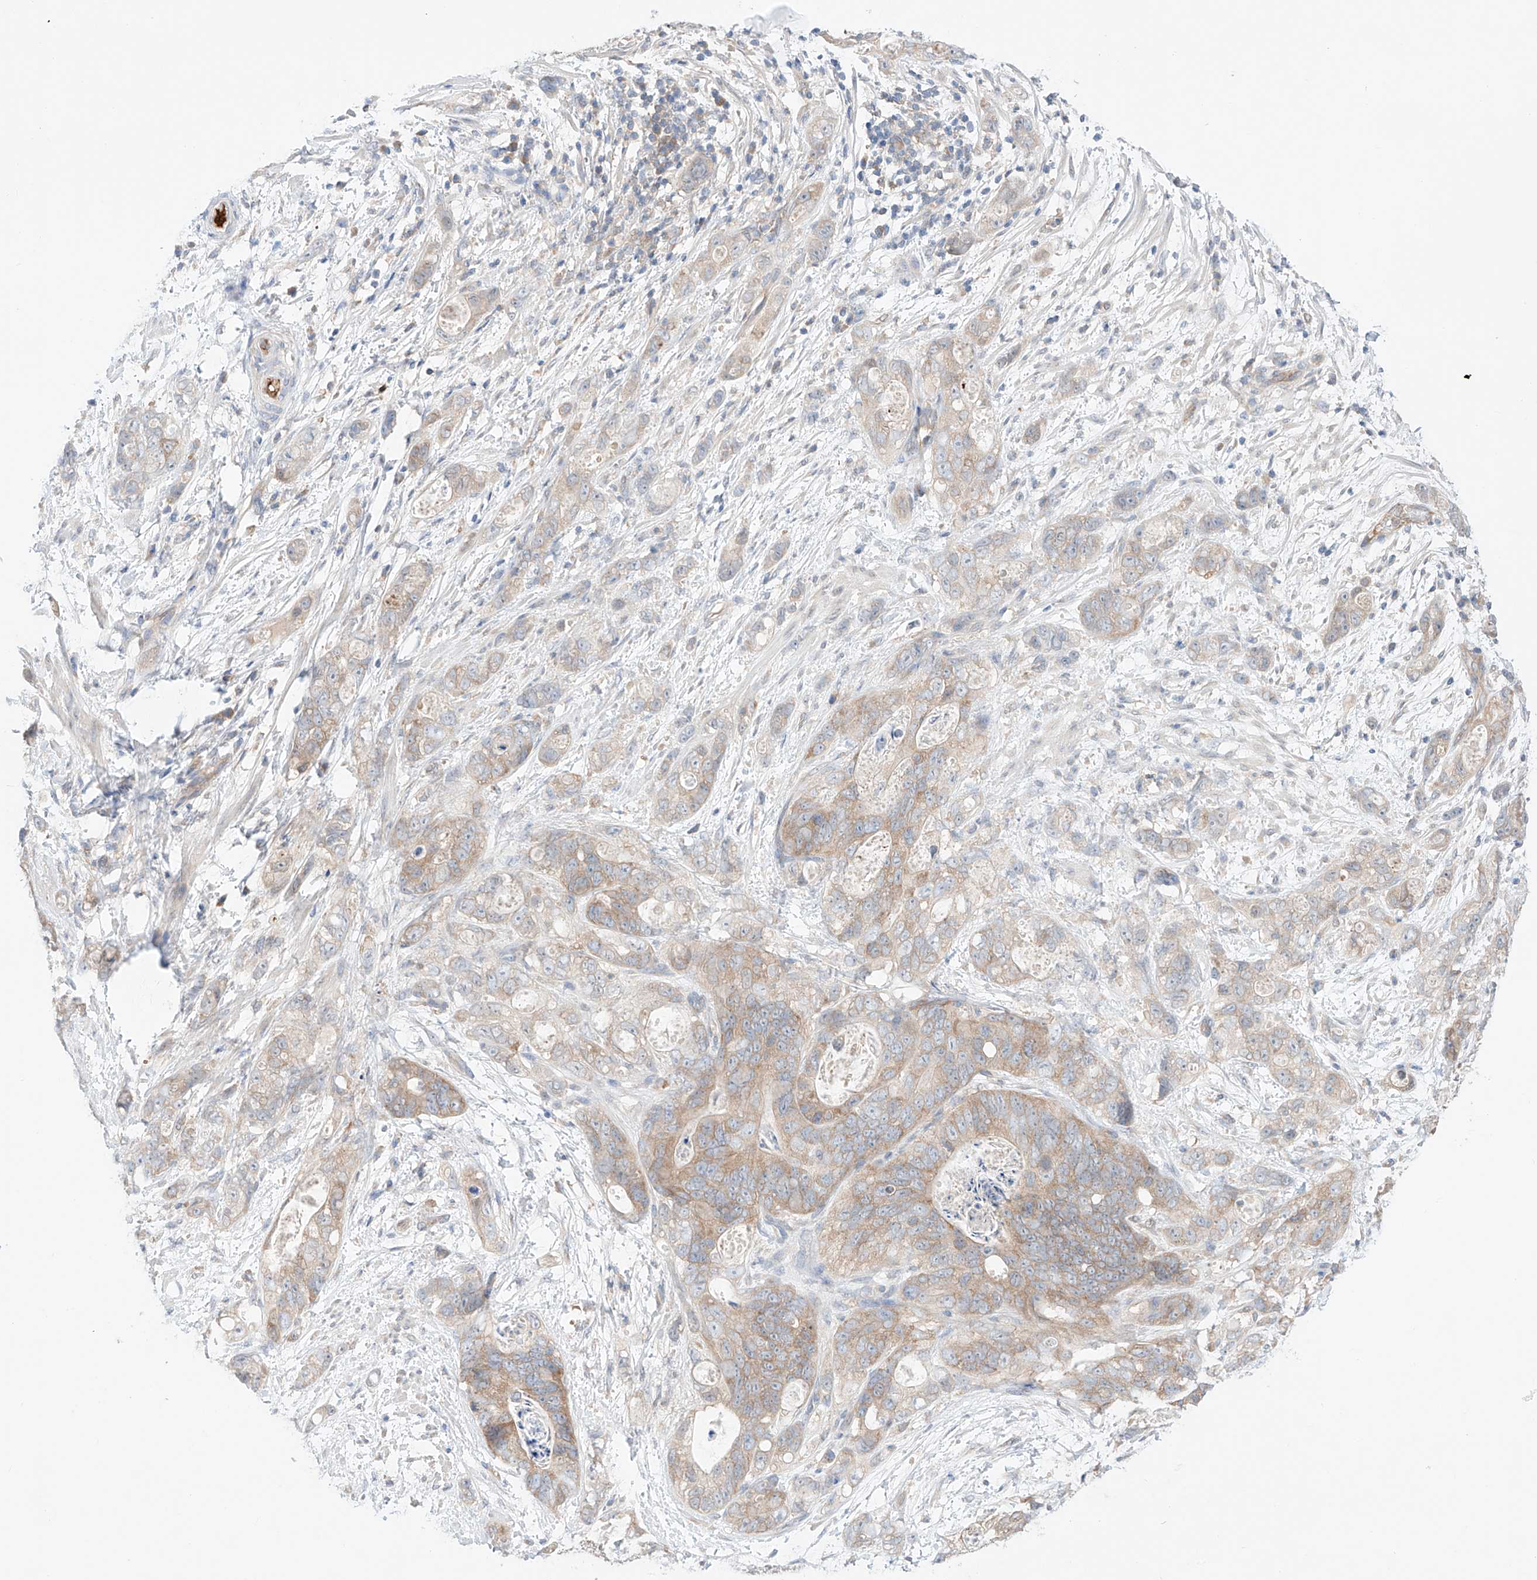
{"staining": {"intensity": "moderate", "quantity": ">75%", "location": "cytoplasmic/membranous"}, "tissue": "stomach cancer", "cell_type": "Tumor cells", "image_type": "cancer", "snomed": [{"axis": "morphology", "description": "Normal tissue, NOS"}, {"axis": "morphology", "description": "Adenocarcinoma, NOS"}, {"axis": "topography", "description": "Stomach"}], "caption": "Human stomach cancer (adenocarcinoma) stained with a protein marker reveals moderate staining in tumor cells.", "gene": "PGGT1B", "patient": {"sex": "female", "age": 89}}